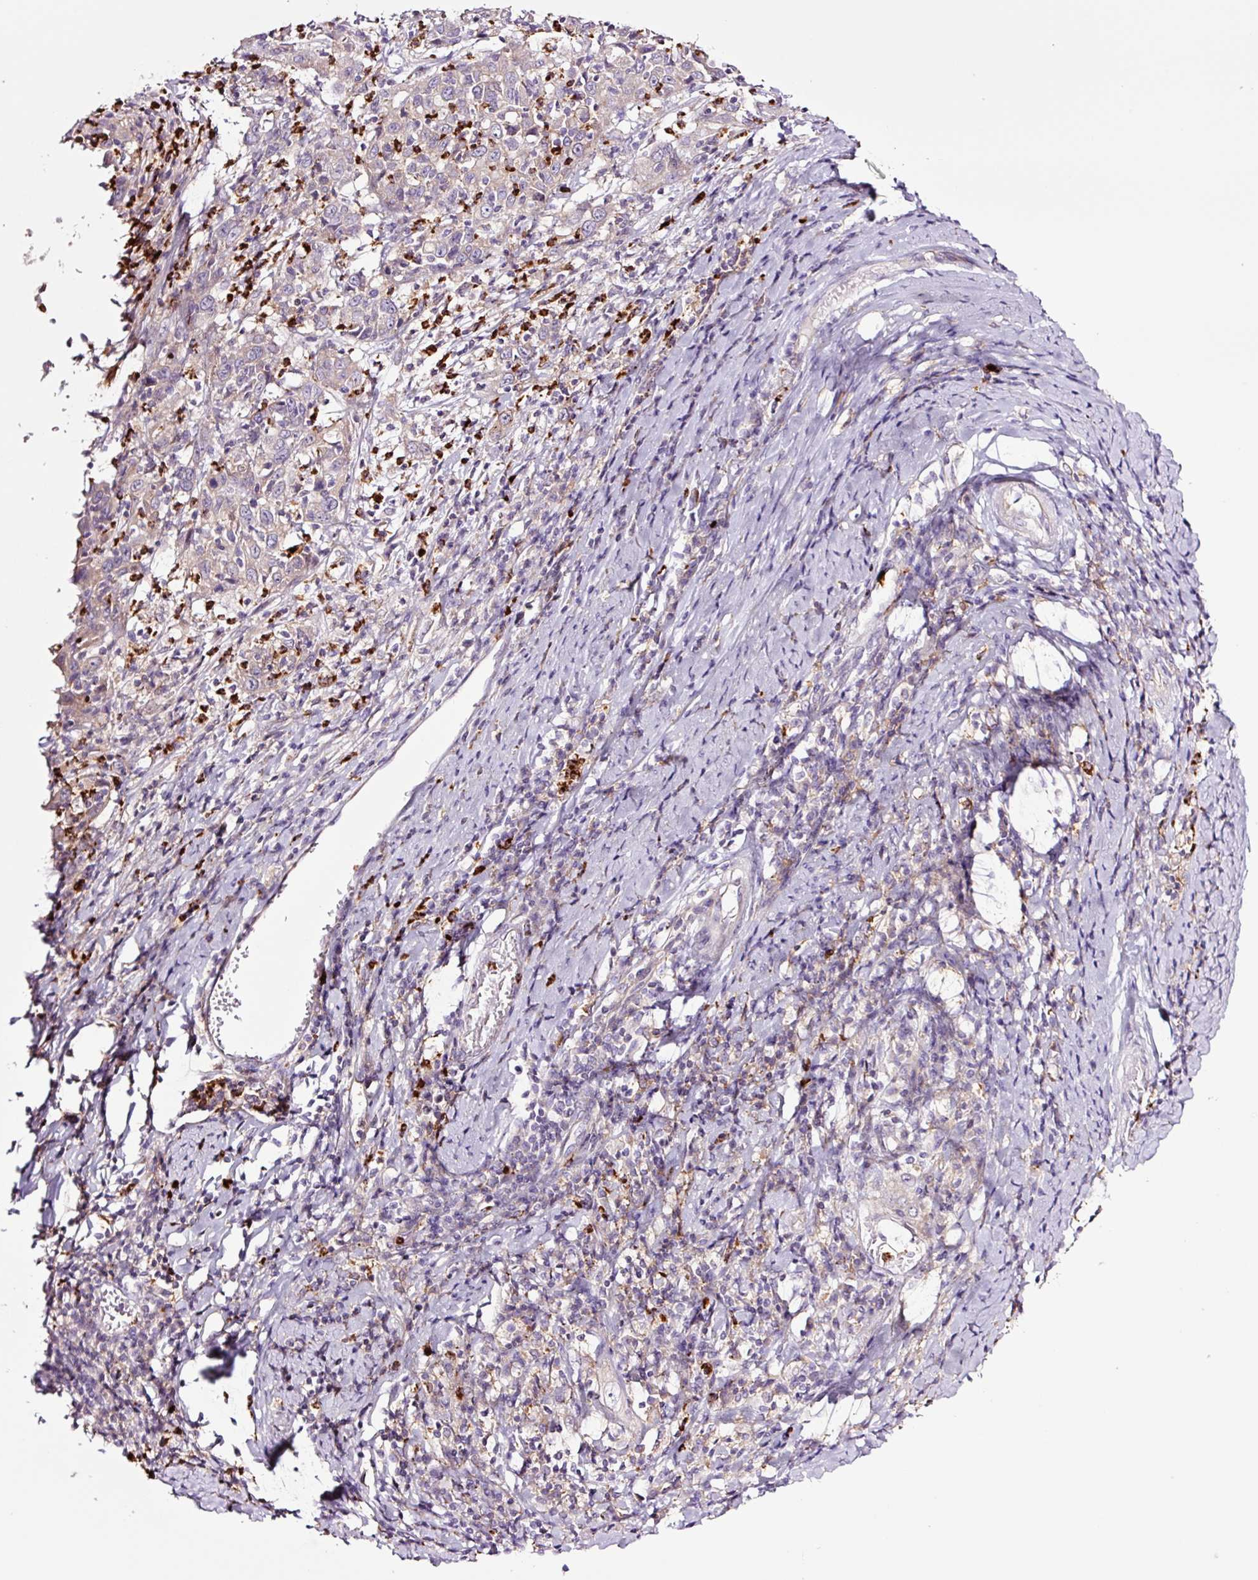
{"staining": {"intensity": "negative", "quantity": "none", "location": "none"}, "tissue": "cervical cancer", "cell_type": "Tumor cells", "image_type": "cancer", "snomed": [{"axis": "morphology", "description": "Squamous cell carcinoma, NOS"}, {"axis": "topography", "description": "Cervix"}], "caption": "An immunohistochemistry (IHC) photomicrograph of cervical cancer is shown. There is no staining in tumor cells of cervical cancer.", "gene": "SH2D6", "patient": {"sex": "female", "age": 46}}